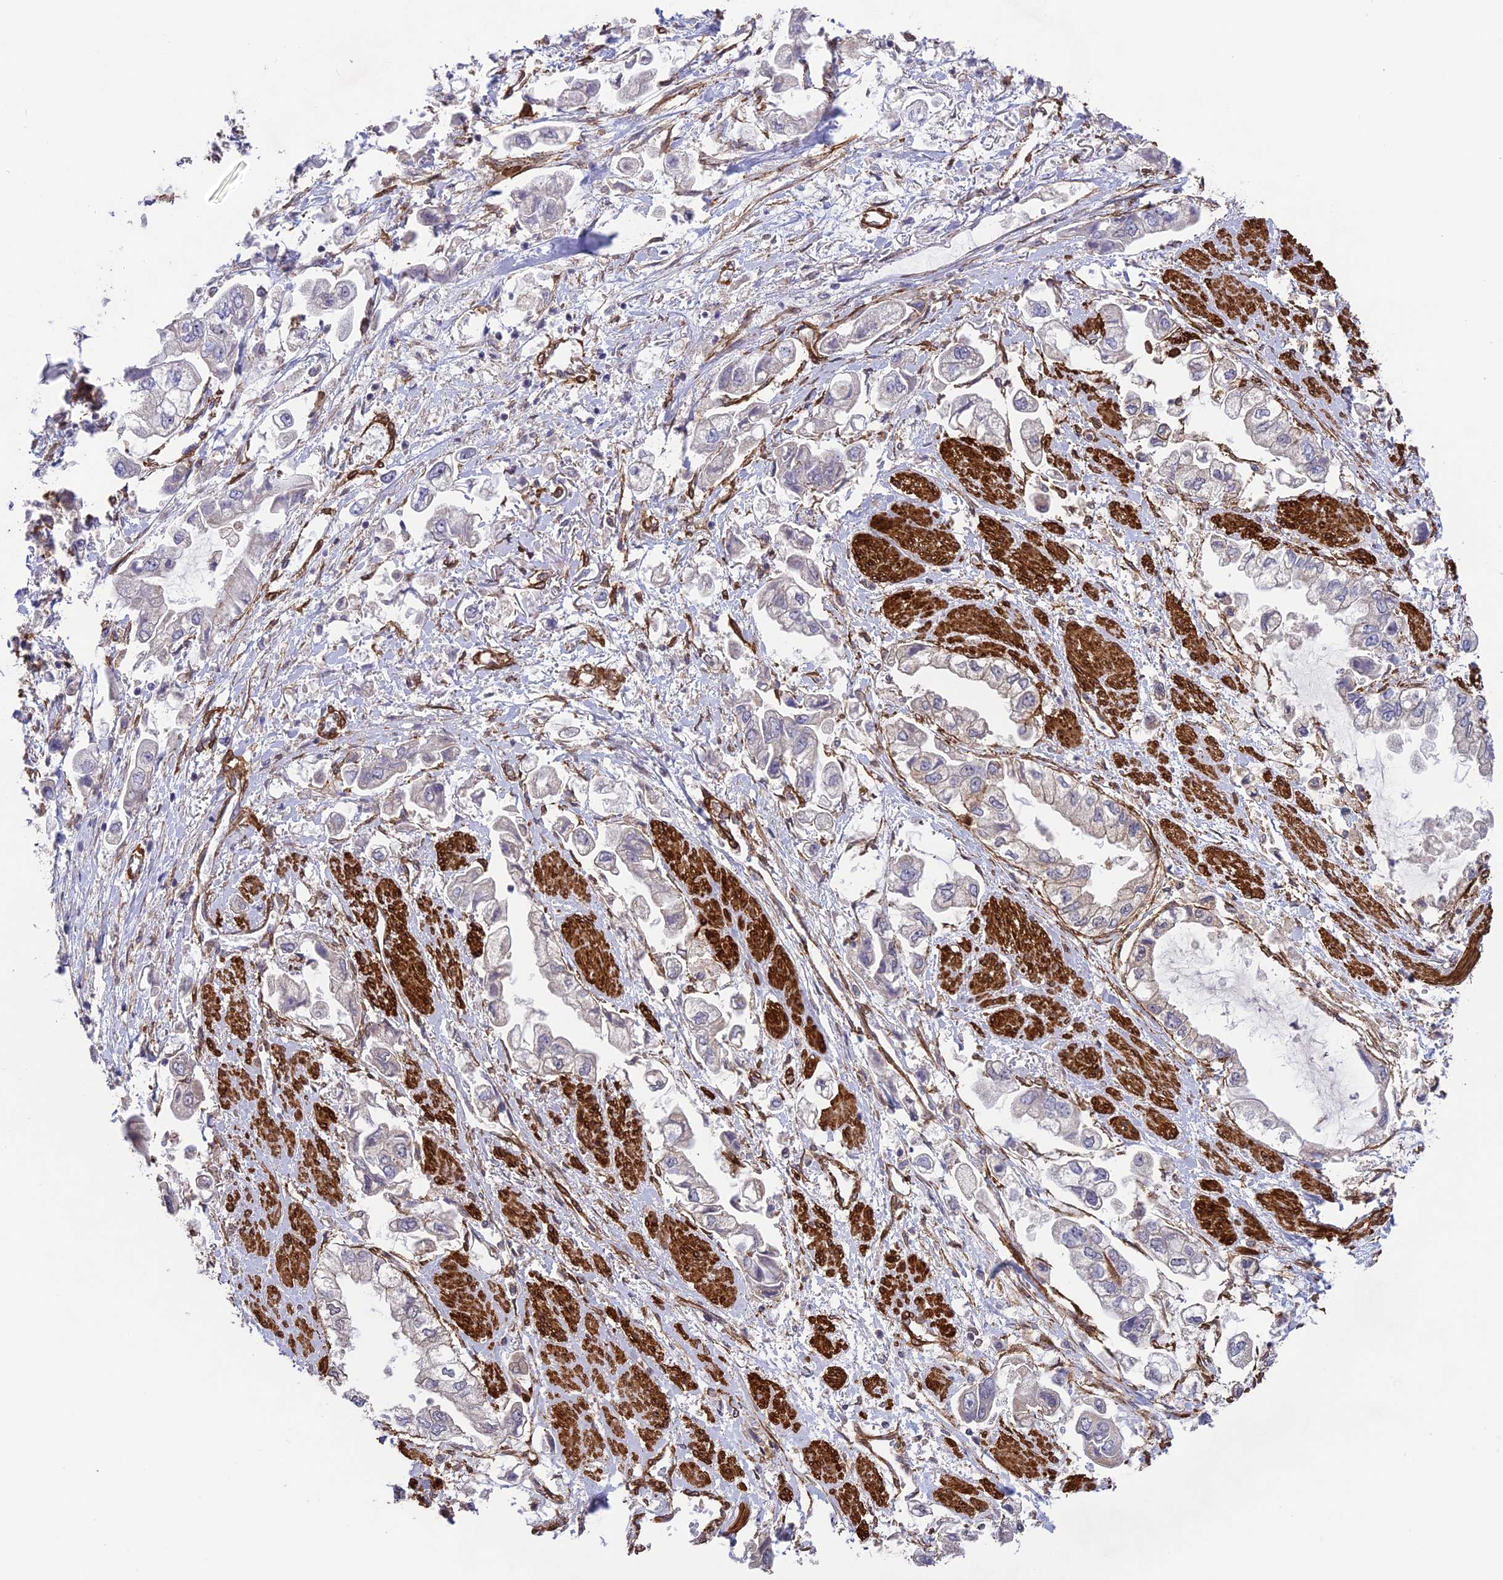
{"staining": {"intensity": "negative", "quantity": "none", "location": "none"}, "tissue": "stomach cancer", "cell_type": "Tumor cells", "image_type": "cancer", "snomed": [{"axis": "morphology", "description": "Adenocarcinoma, NOS"}, {"axis": "topography", "description": "Stomach"}], "caption": "The IHC photomicrograph has no significant expression in tumor cells of adenocarcinoma (stomach) tissue. The staining is performed using DAB brown chromogen with nuclei counter-stained in using hematoxylin.", "gene": "TNS1", "patient": {"sex": "male", "age": 62}}